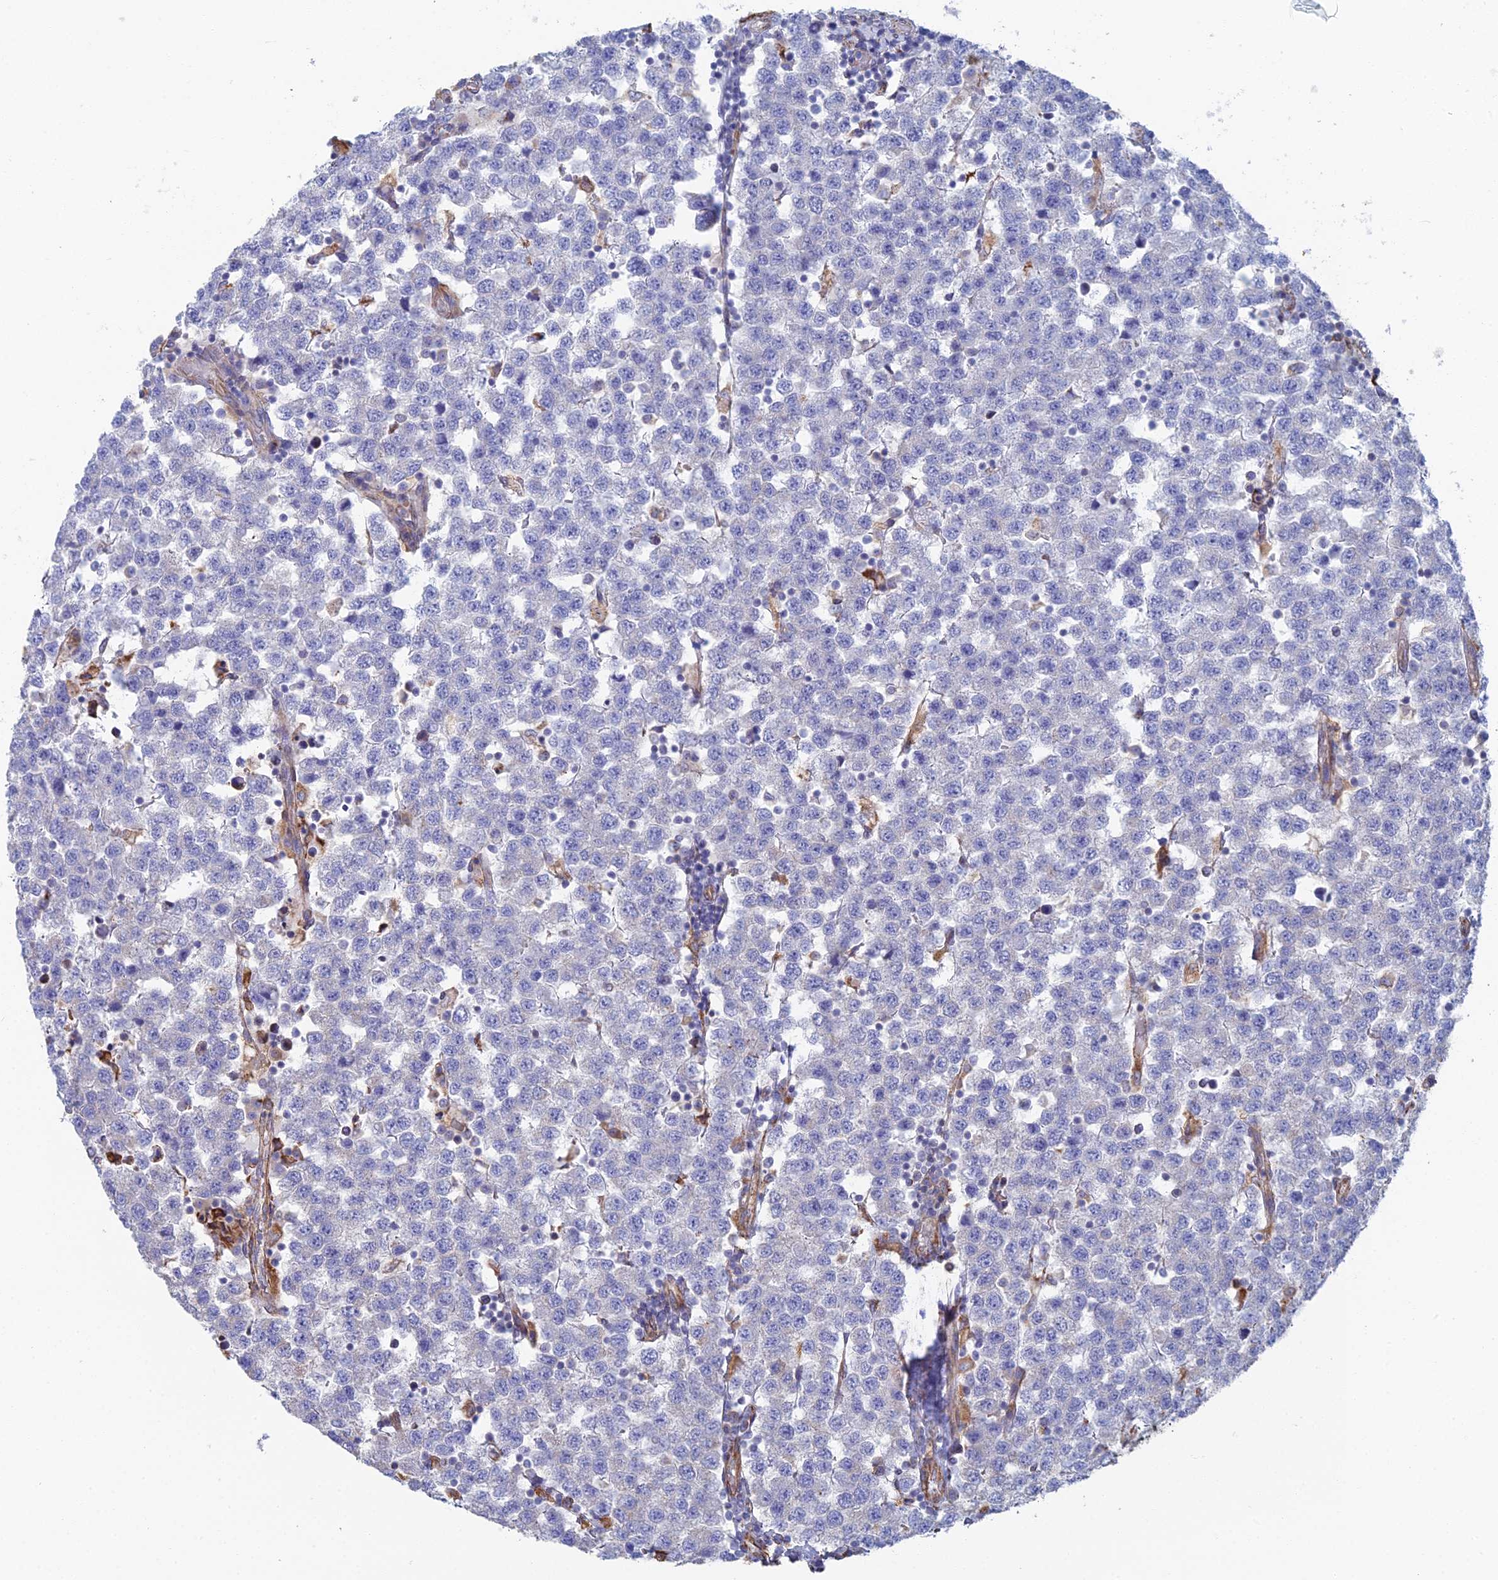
{"staining": {"intensity": "negative", "quantity": "none", "location": "none"}, "tissue": "testis cancer", "cell_type": "Tumor cells", "image_type": "cancer", "snomed": [{"axis": "morphology", "description": "Seminoma, NOS"}, {"axis": "topography", "description": "Testis"}], "caption": "This is an IHC micrograph of testis seminoma. There is no positivity in tumor cells.", "gene": "CLVS2", "patient": {"sex": "male", "age": 34}}